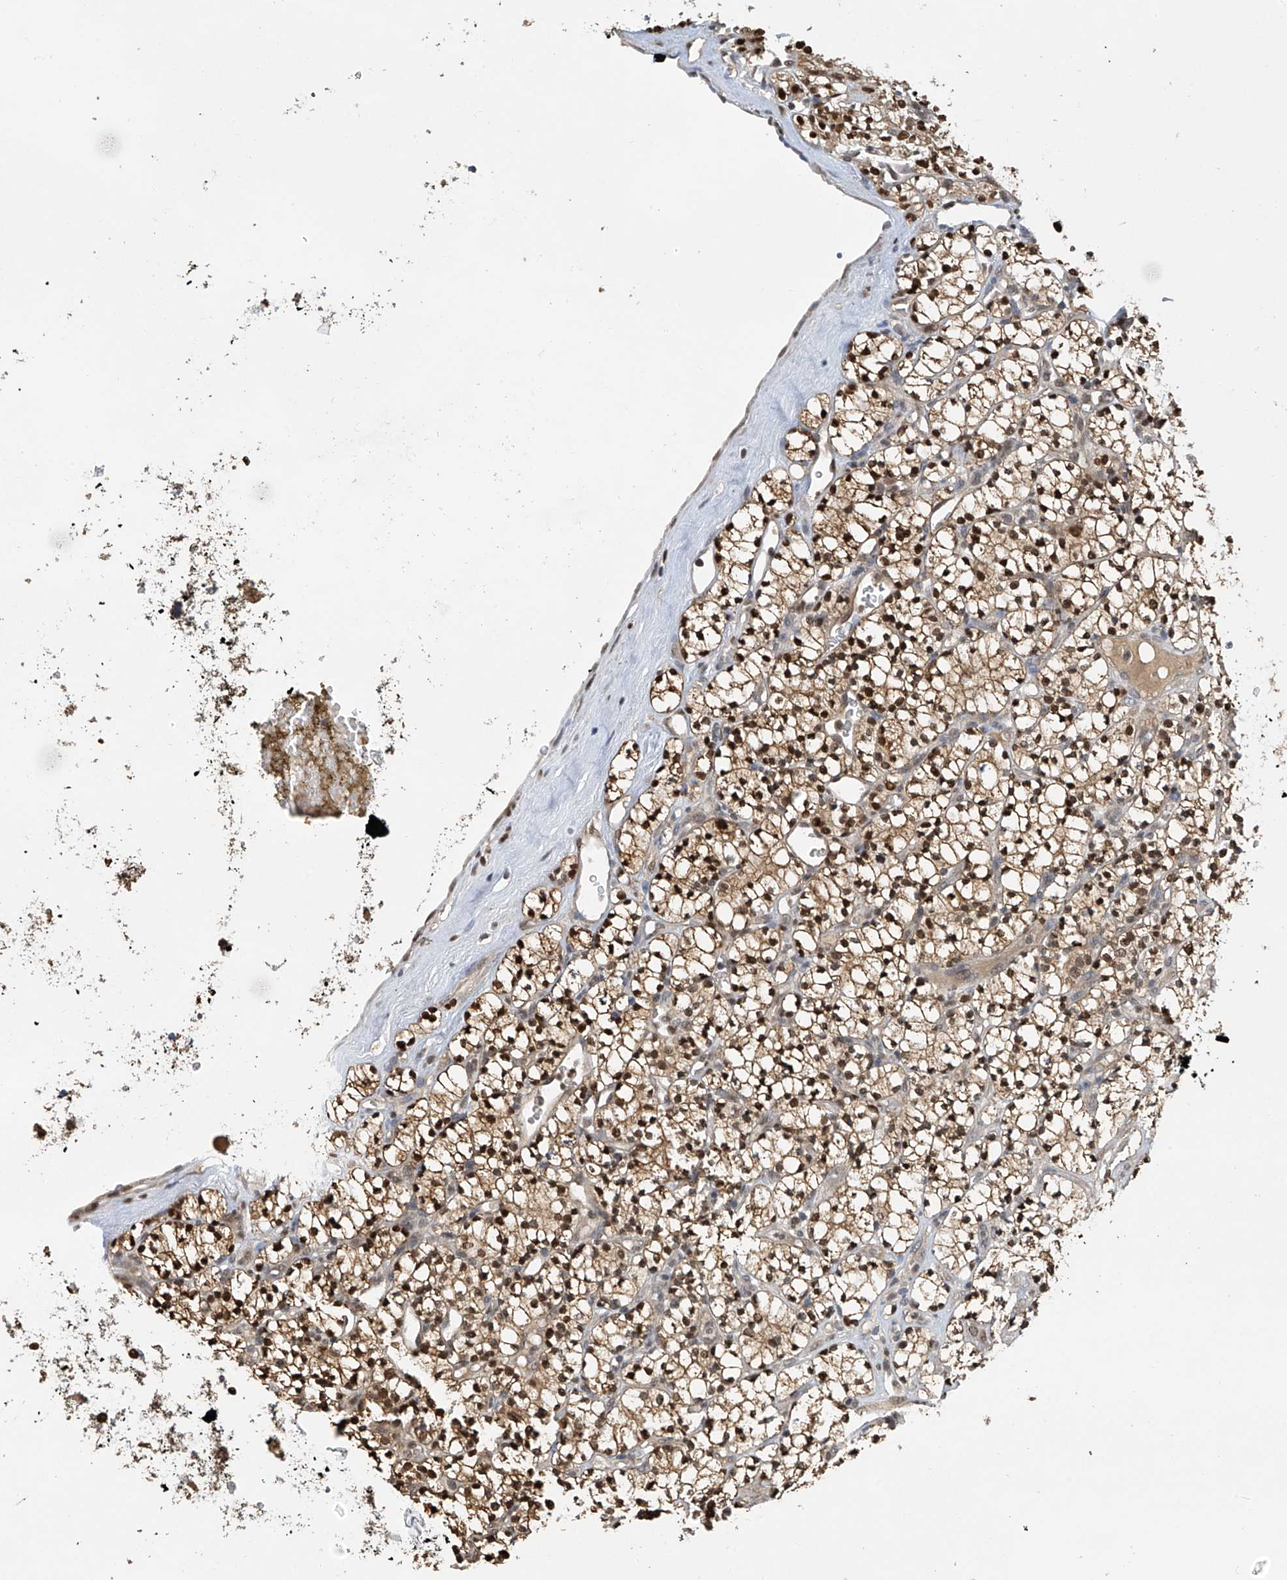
{"staining": {"intensity": "moderate", "quantity": ">75%", "location": "cytoplasmic/membranous,nuclear"}, "tissue": "renal cancer", "cell_type": "Tumor cells", "image_type": "cancer", "snomed": [{"axis": "morphology", "description": "Adenocarcinoma, NOS"}, {"axis": "topography", "description": "Kidney"}], "caption": "Protein staining of renal adenocarcinoma tissue shows moderate cytoplasmic/membranous and nuclear positivity in approximately >75% of tumor cells.", "gene": "PMM1", "patient": {"sex": "male", "age": 77}}